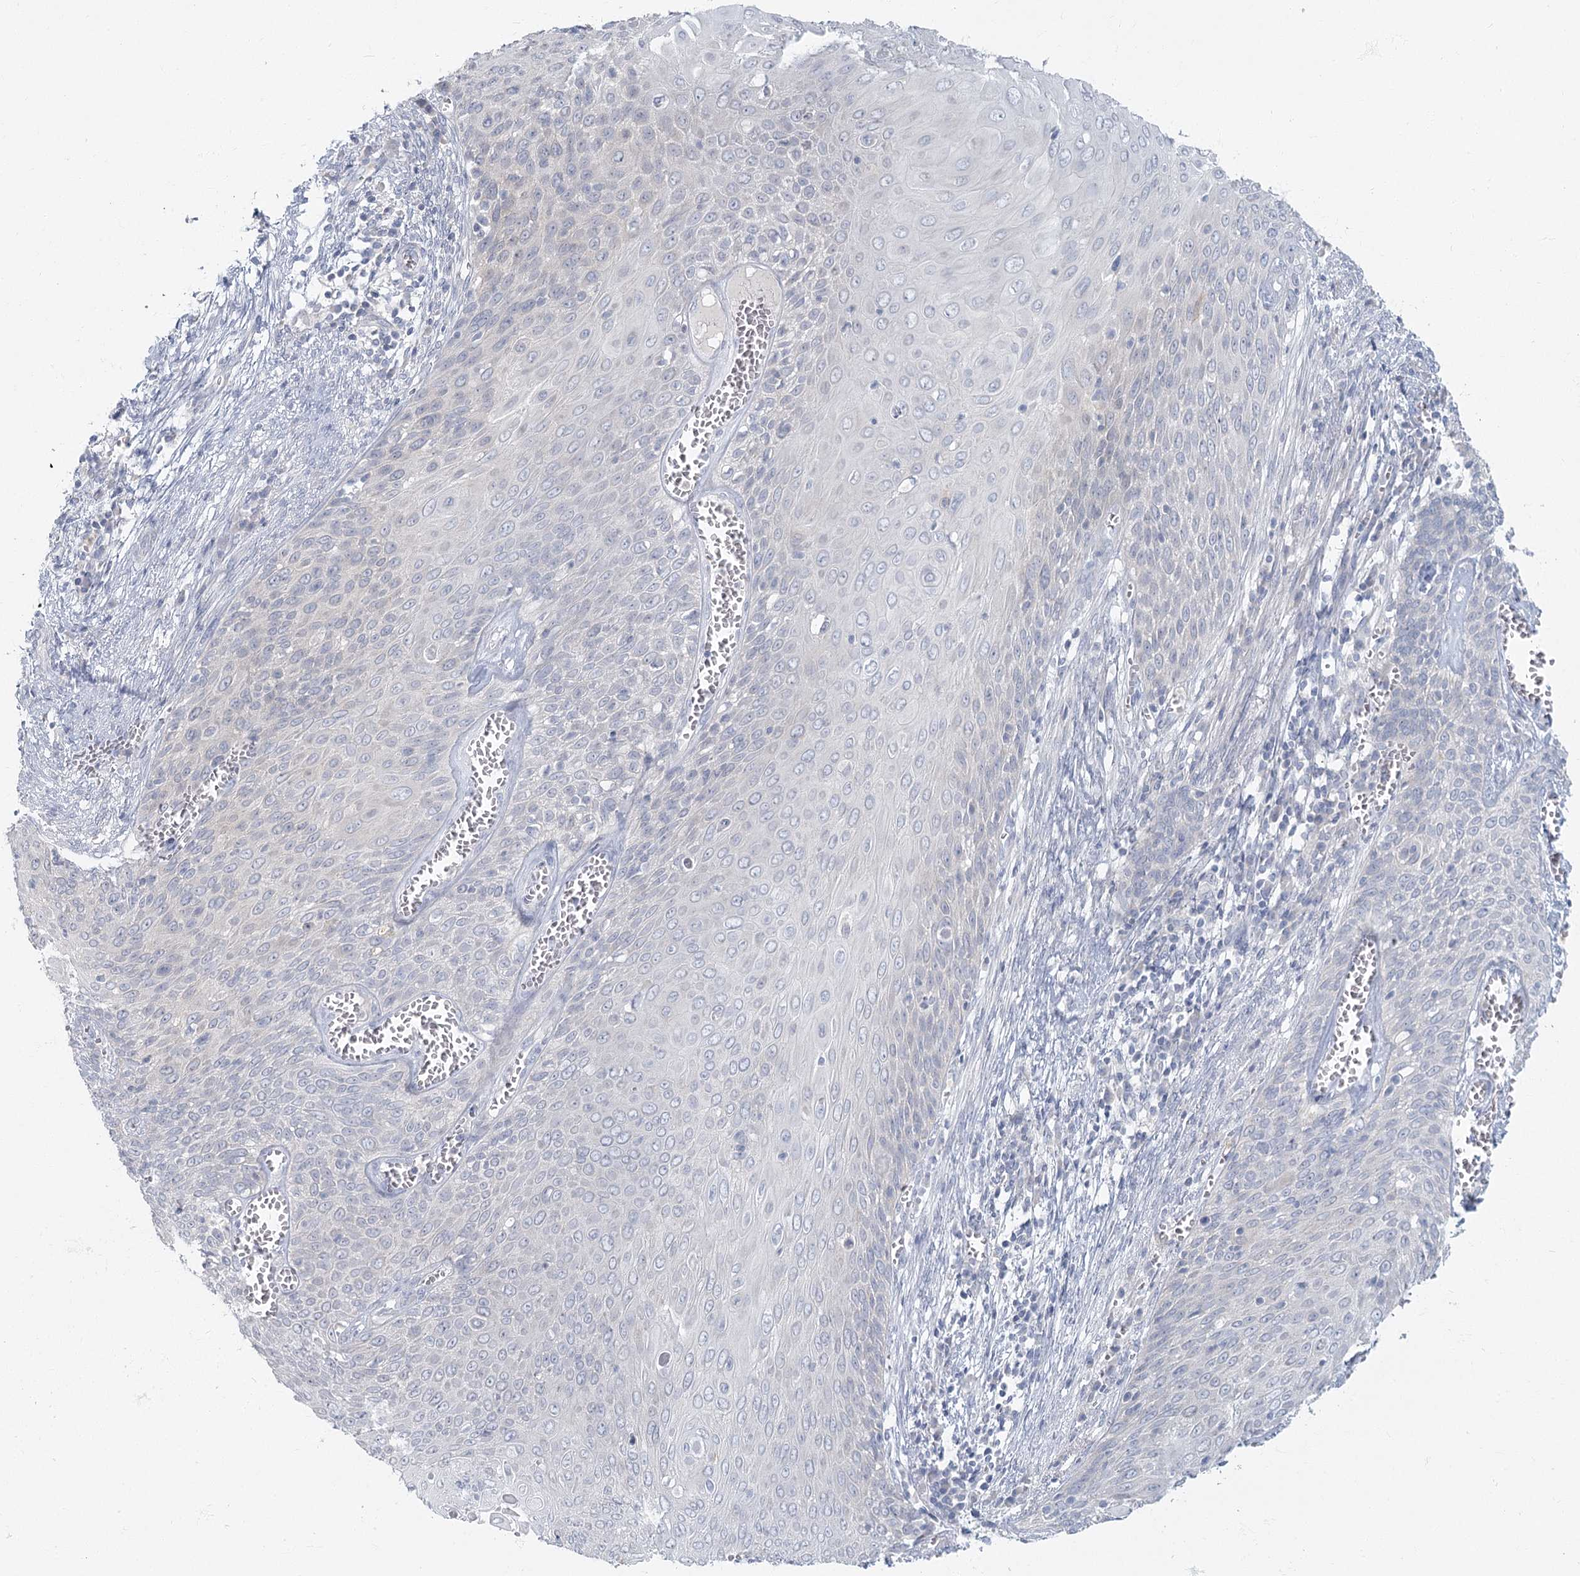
{"staining": {"intensity": "negative", "quantity": "none", "location": "none"}, "tissue": "cervical cancer", "cell_type": "Tumor cells", "image_type": "cancer", "snomed": [{"axis": "morphology", "description": "Squamous cell carcinoma, NOS"}, {"axis": "topography", "description": "Cervix"}], "caption": "IHC micrograph of human squamous cell carcinoma (cervical) stained for a protein (brown), which shows no expression in tumor cells. Nuclei are stained in blue.", "gene": "FAM110C", "patient": {"sex": "female", "age": 39}}